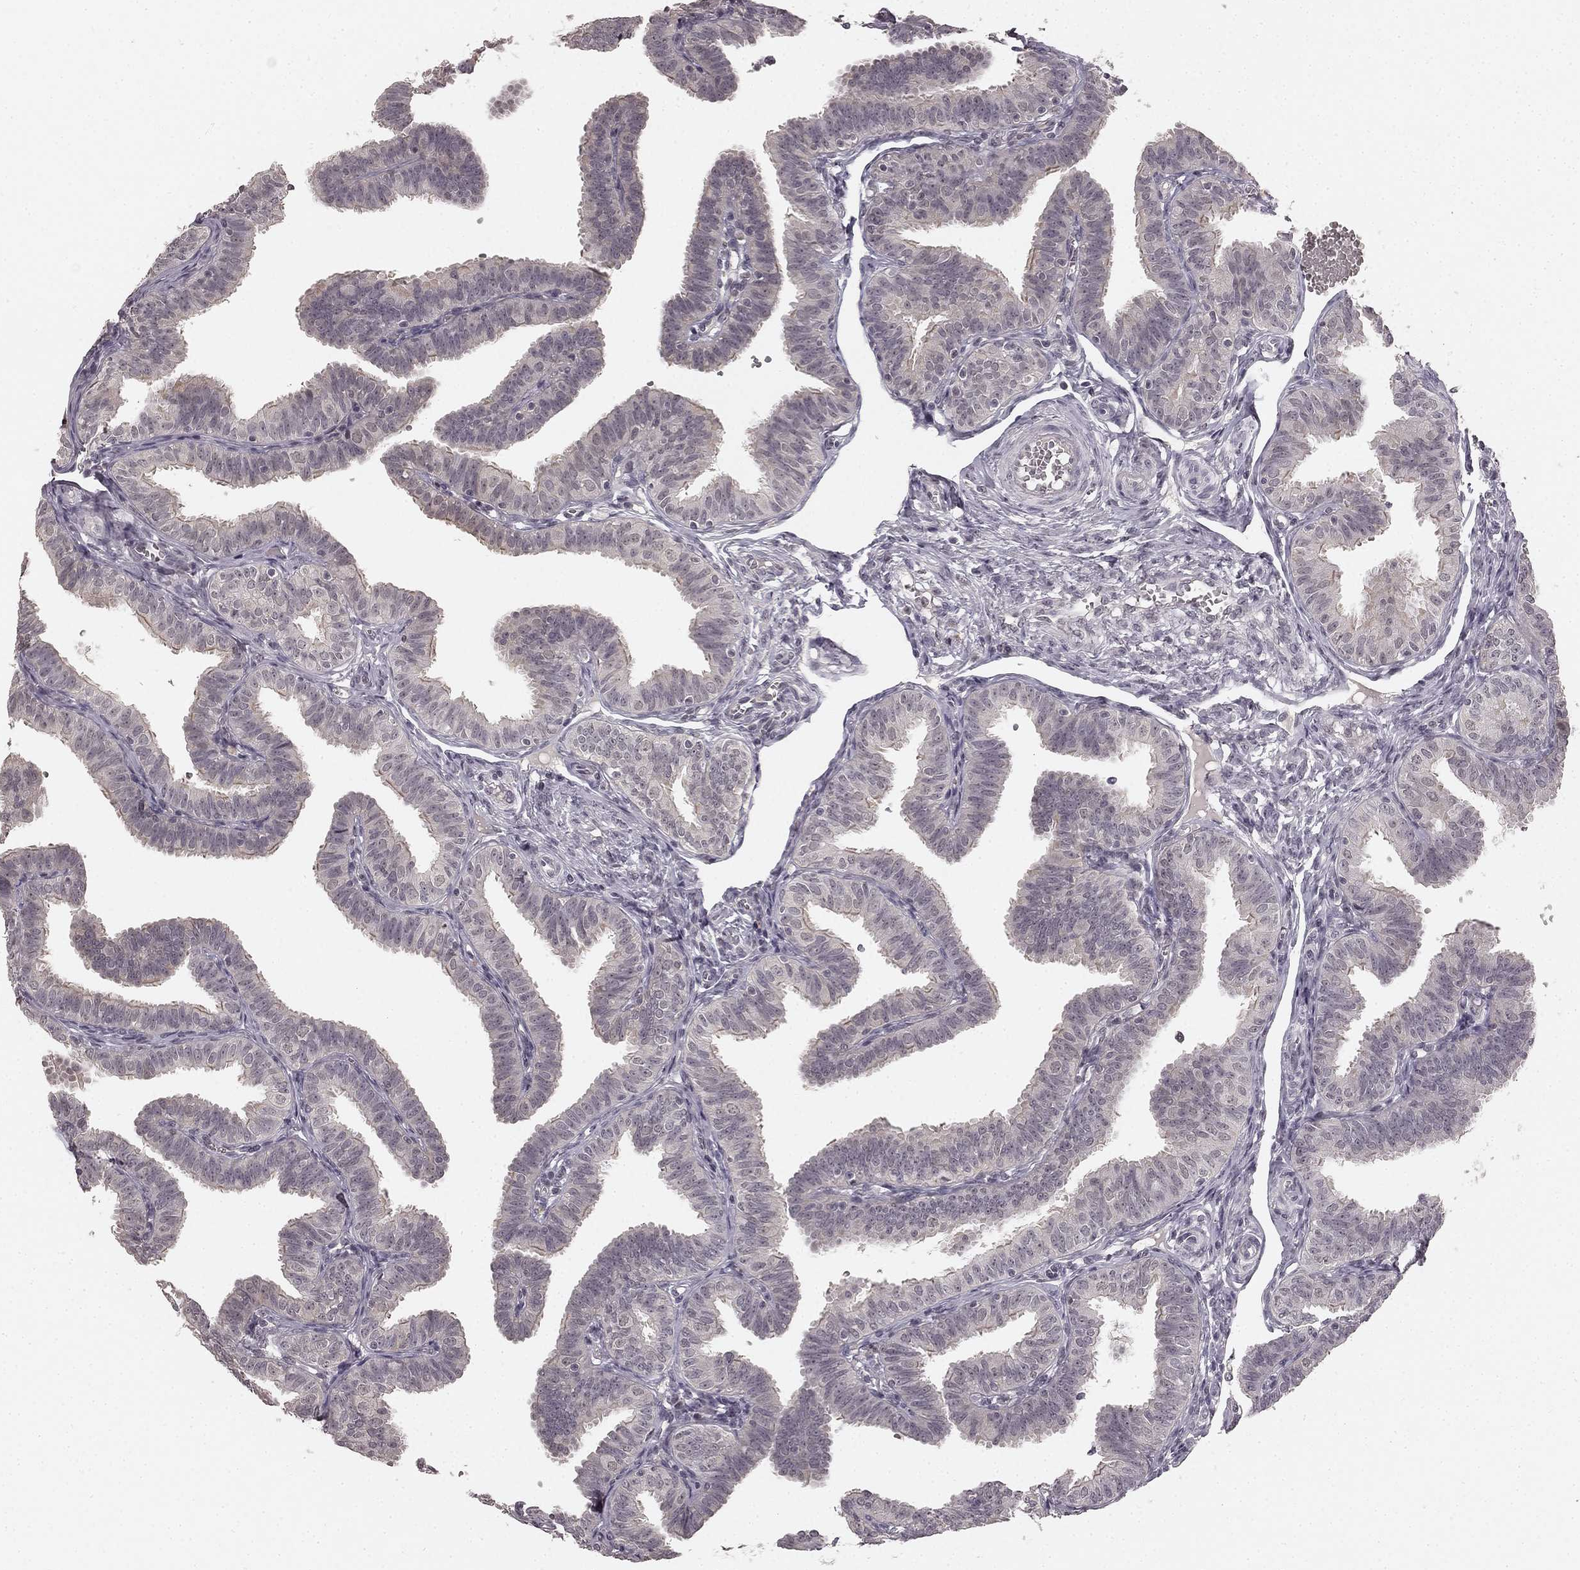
{"staining": {"intensity": "negative", "quantity": "none", "location": "none"}, "tissue": "fallopian tube", "cell_type": "Glandular cells", "image_type": "normal", "snomed": [{"axis": "morphology", "description": "Normal tissue, NOS"}, {"axis": "topography", "description": "Fallopian tube"}], "caption": "Immunohistochemistry (IHC) photomicrograph of normal fallopian tube: fallopian tube stained with DAB (3,3'-diaminobenzidine) demonstrates no significant protein staining in glandular cells. (DAB (3,3'-diaminobenzidine) IHC with hematoxylin counter stain).", "gene": "HCN4", "patient": {"sex": "female", "age": 25}}